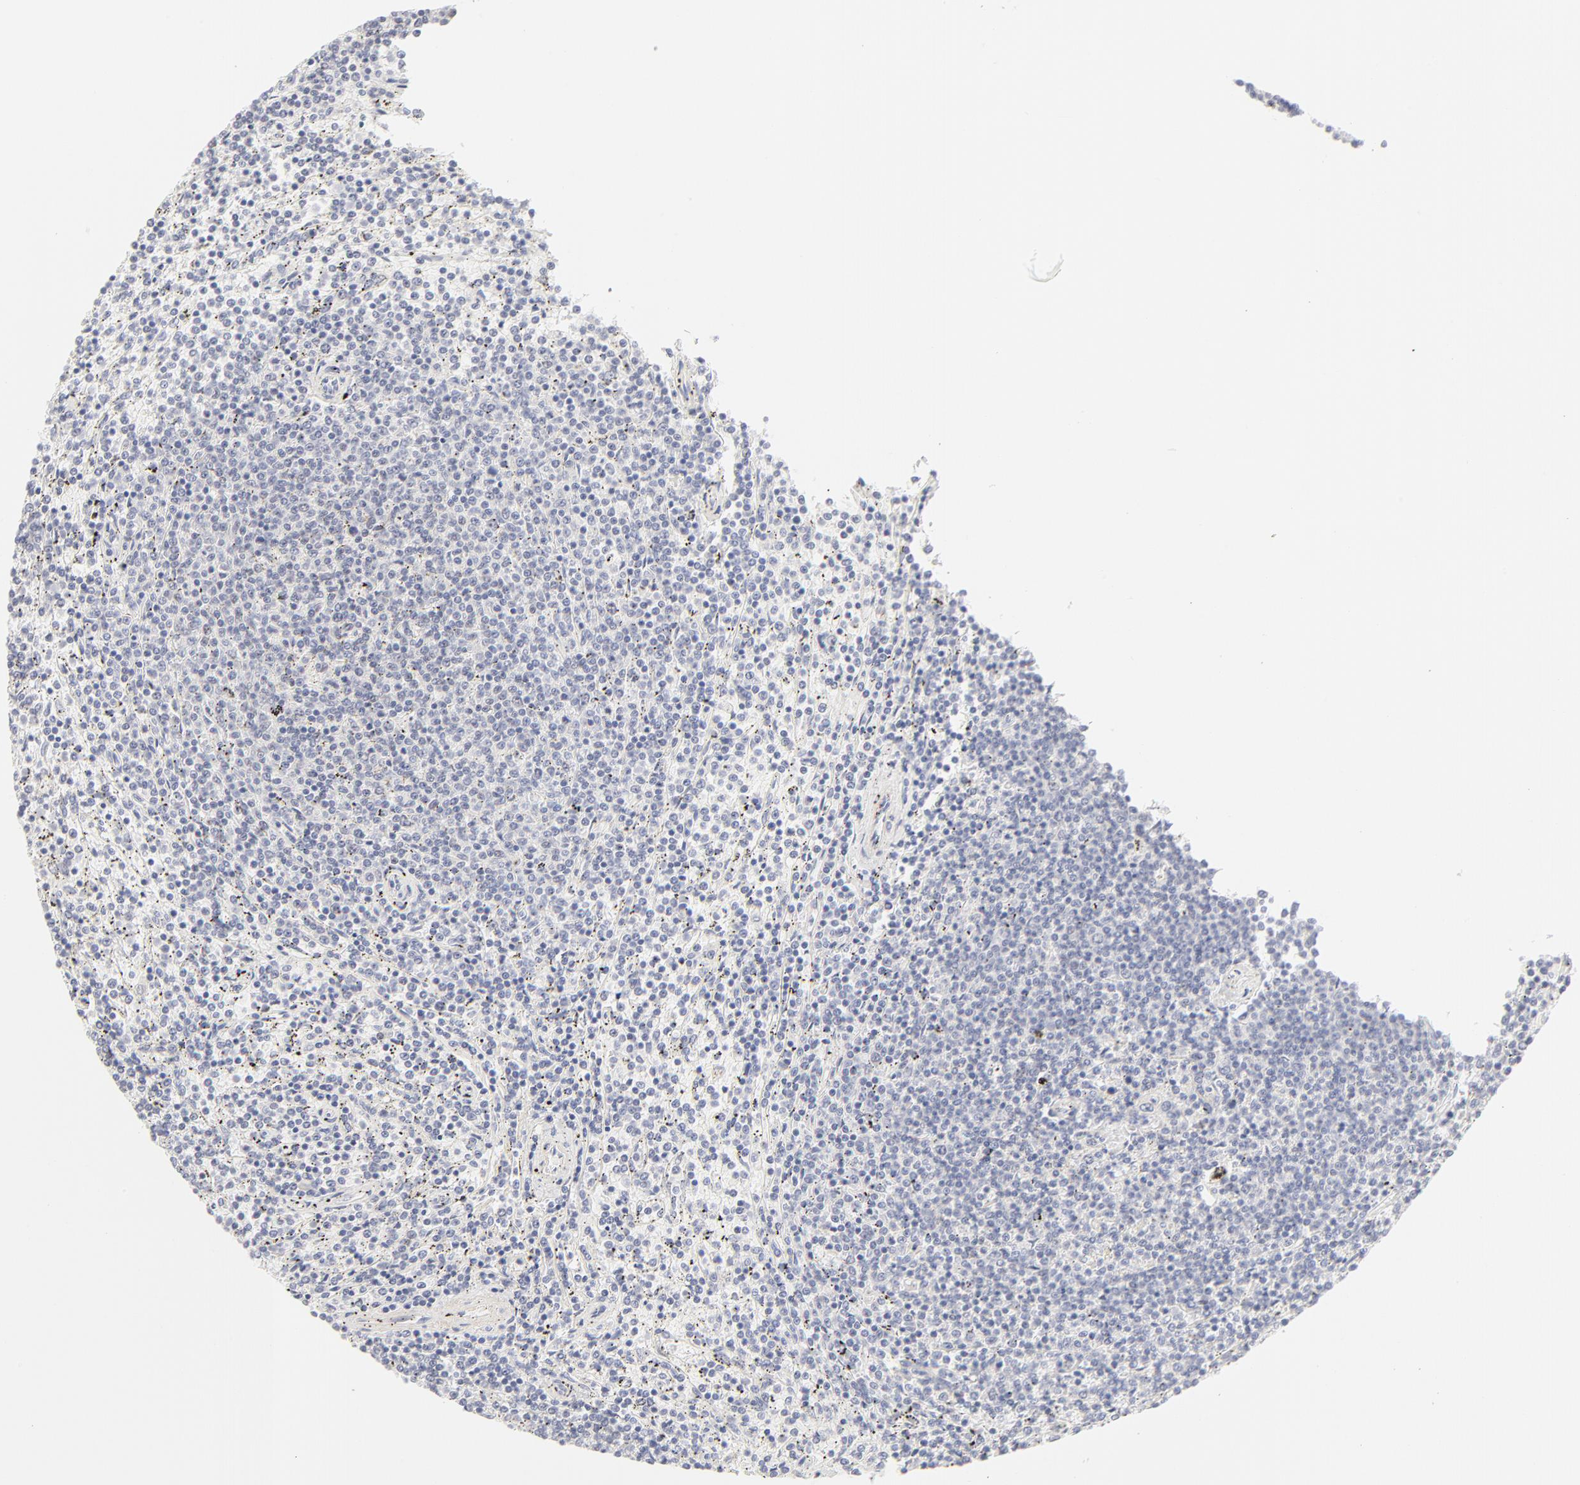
{"staining": {"intensity": "negative", "quantity": "none", "location": "none"}, "tissue": "lymphoma", "cell_type": "Tumor cells", "image_type": "cancer", "snomed": [{"axis": "morphology", "description": "Malignant lymphoma, non-Hodgkin's type, Low grade"}, {"axis": "topography", "description": "Spleen"}], "caption": "A micrograph of human lymphoma is negative for staining in tumor cells.", "gene": "NPNT", "patient": {"sex": "female", "age": 50}}